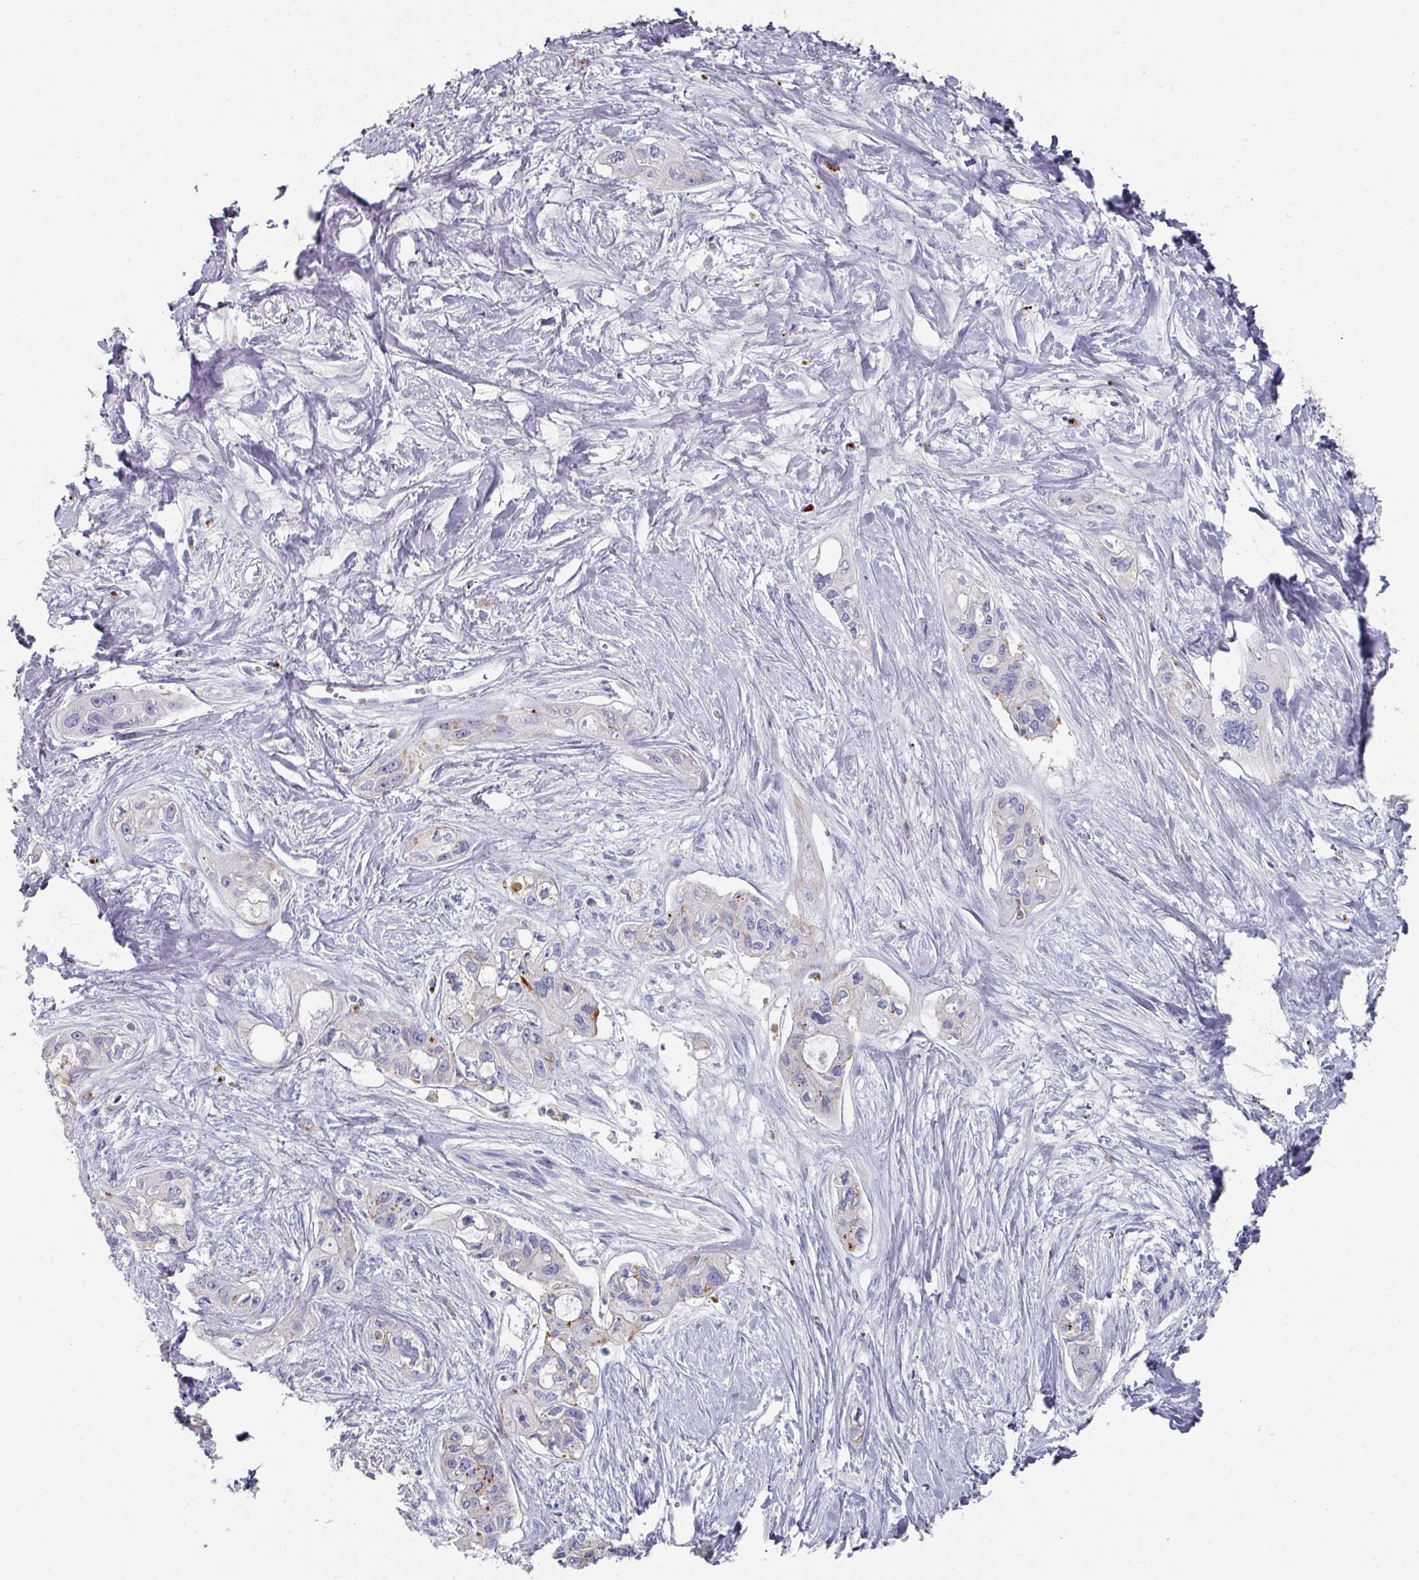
{"staining": {"intensity": "negative", "quantity": "none", "location": "none"}, "tissue": "pancreatic cancer", "cell_type": "Tumor cells", "image_type": "cancer", "snomed": [{"axis": "morphology", "description": "Adenocarcinoma, NOS"}, {"axis": "topography", "description": "Pancreas"}], "caption": "Pancreatic adenocarcinoma stained for a protein using immunohistochemistry (IHC) shows no positivity tumor cells.", "gene": "NT5C1A", "patient": {"sex": "female", "age": 50}}